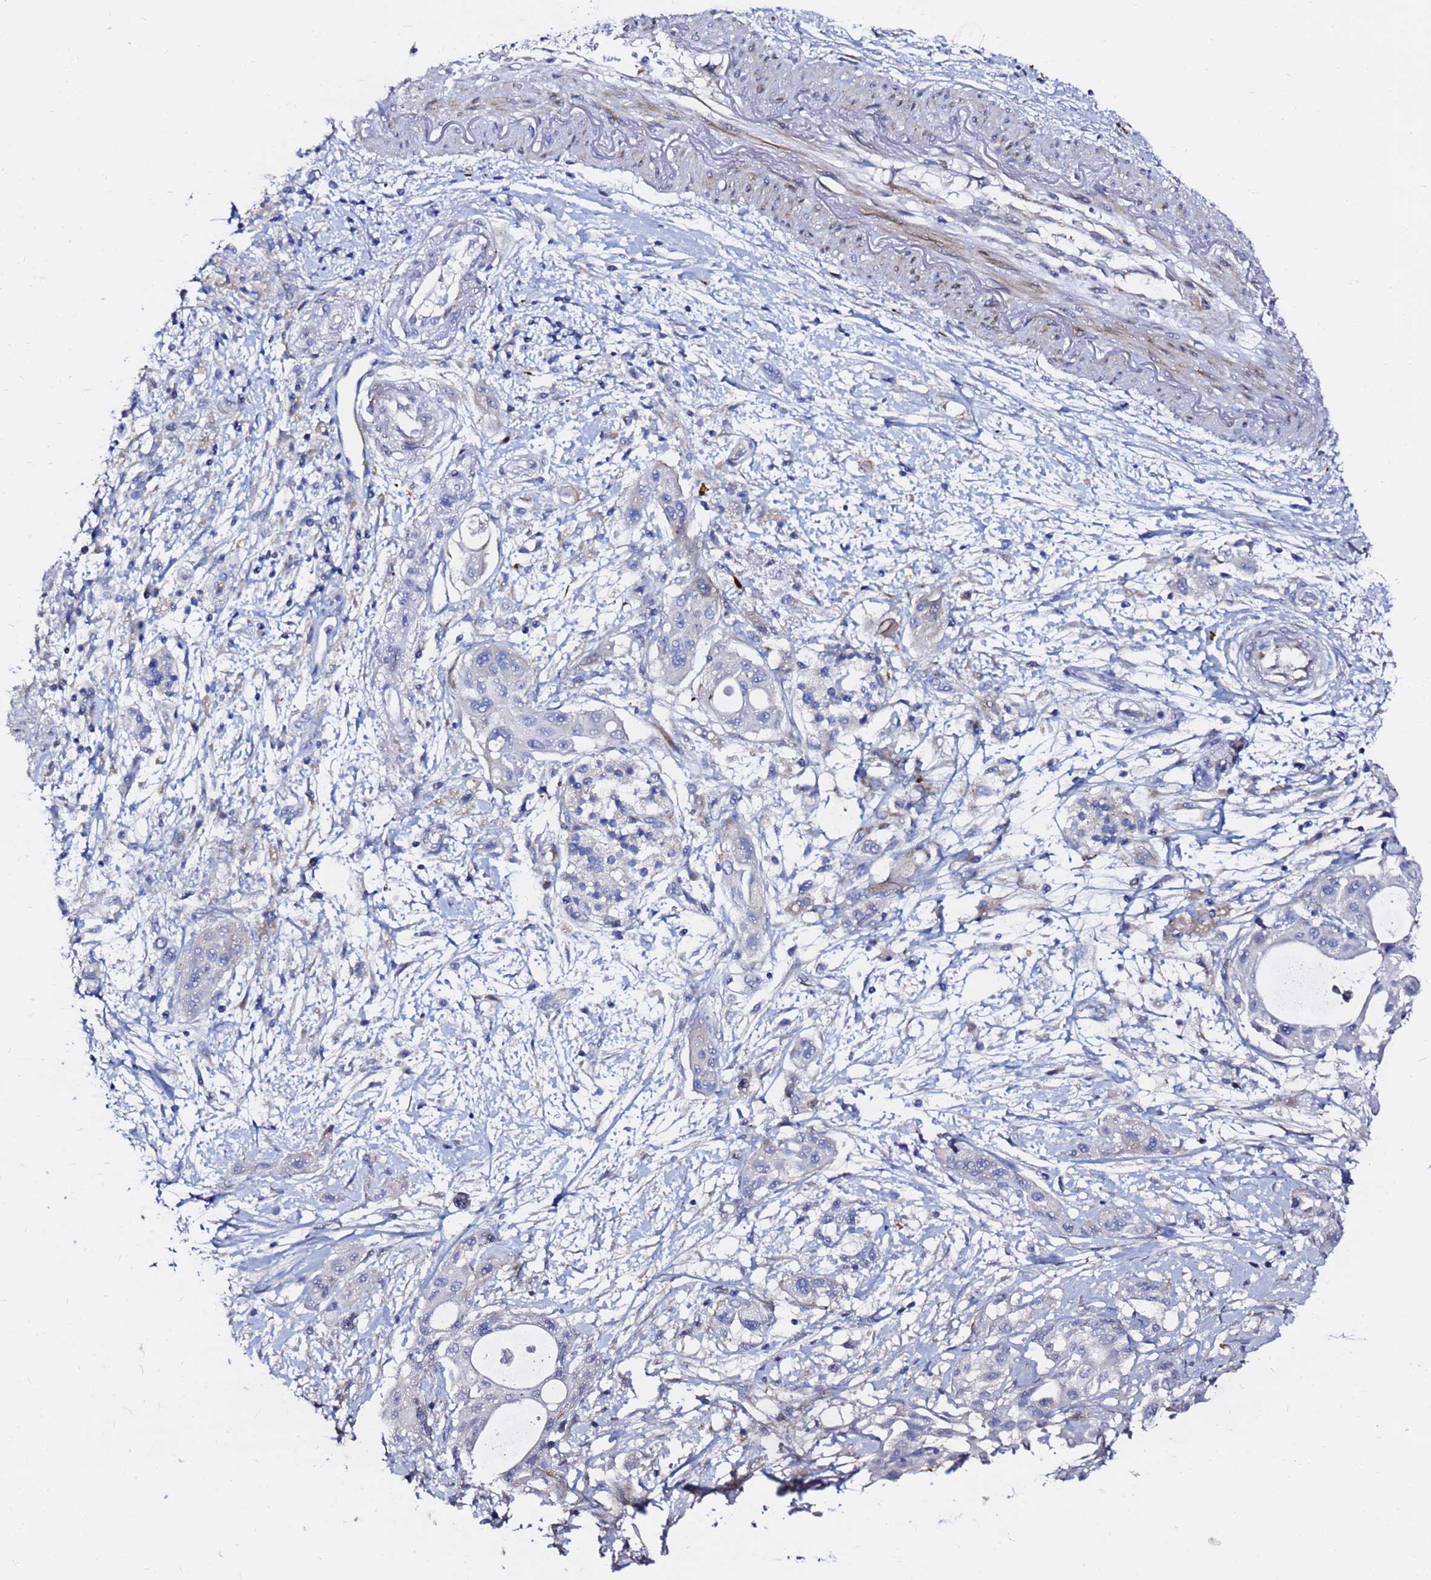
{"staining": {"intensity": "negative", "quantity": "none", "location": "none"}, "tissue": "pancreatic cancer", "cell_type": "Tumor cells", "image_type": "cancer", "snomed": [{"axis": "morphology", "description": "Adenocarcinoma, NOS"}, {"axis": "topography", "description": "Pancreas"}], "caption": "Protein analysis of pancreatic adenocarcinoma demonstrates no significant positivity in tumor cells. Nuclei are stained in blue.", "gene": "TUBA8", "patient": {"sex": "male", "age": 68}}